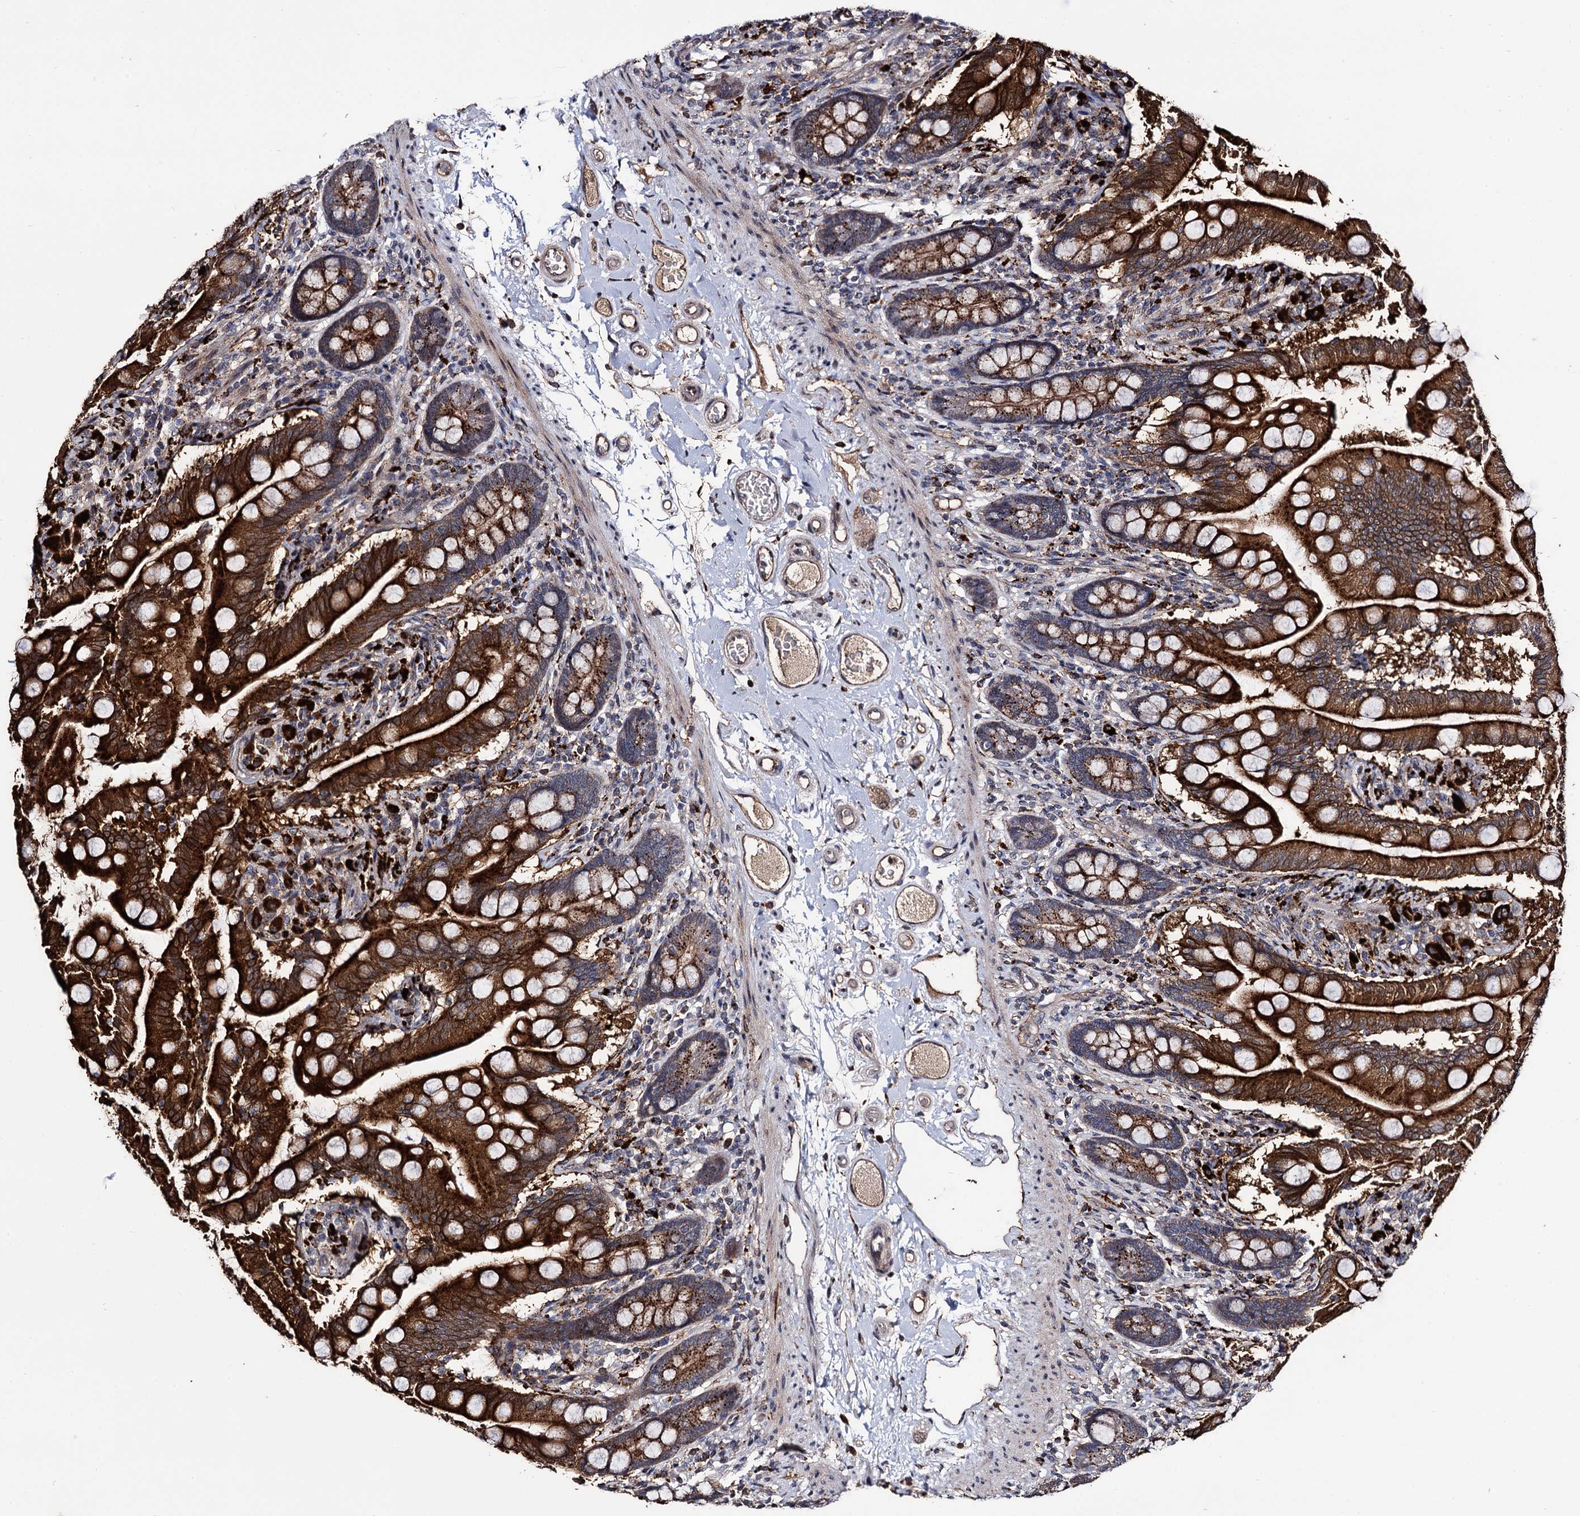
{"staining": {"intensity": "strong", "quantity": ">75%", "location": "cytoplasmic/membranous"}, "tissue": "small intestine", "cell_type": "Glandular cells", "image_type": "normal", "snomed": [{"axis": "morphology", "description": "Normal tissue, NOS"}, {"axis": "topography", "description": "Small intestine"}], "caption": "A high amount of strong cytoplasmic/membranous staining is seen in about >75% of glandular cells in unremarkable small intestine. (DAB IHC, brown staining for protein, blue staining for nuclei).", "gene": "MICAL2", "patient": {"sex": "female", "age": 64}}